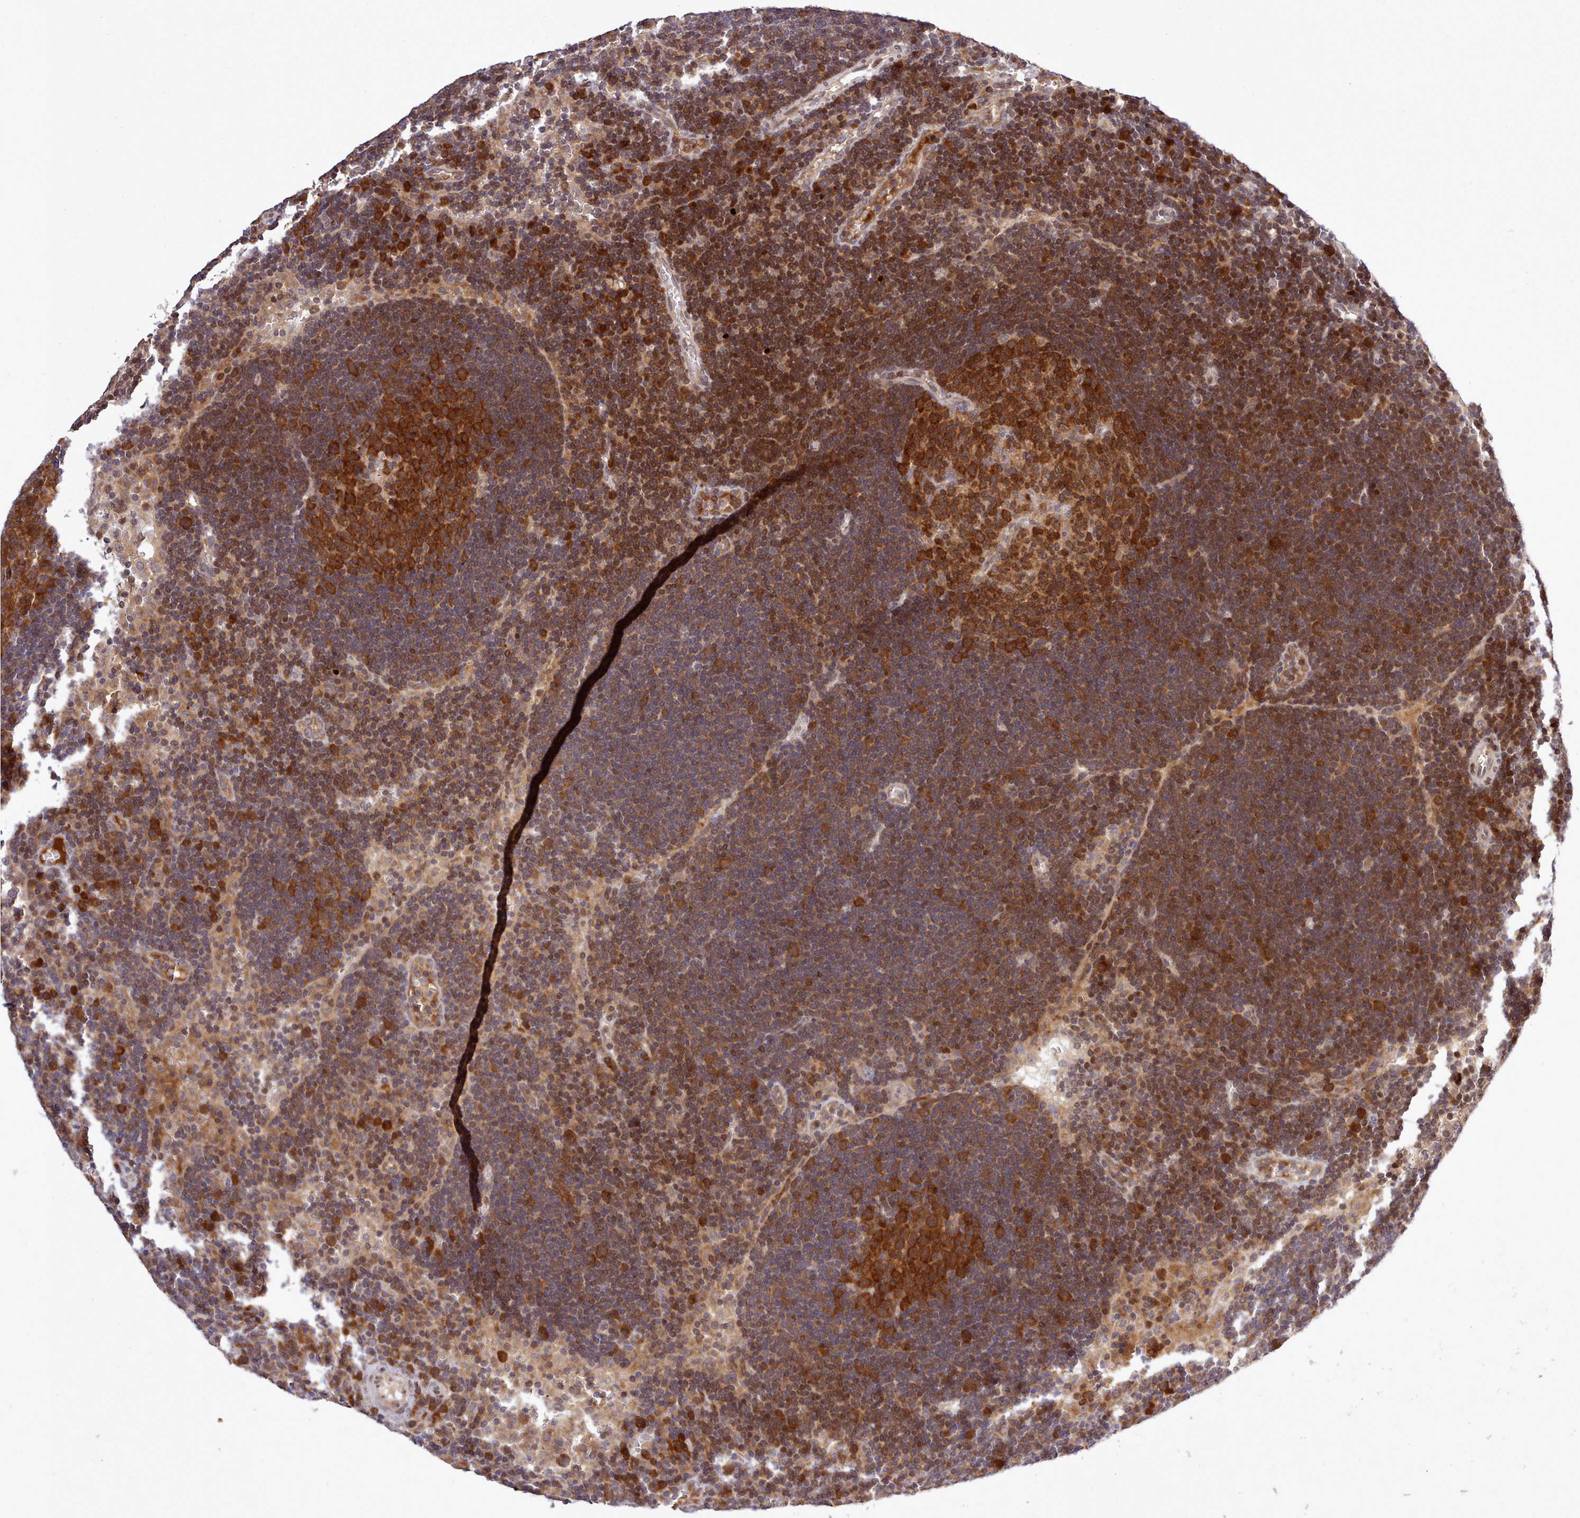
{"staining": {"intensity": "strong", "quantity": ">75%", "location": "cytoplasmic/membranous"}, "tissue": "lymph node", "cell_type": "Germinal center cells", "image_type": "normal", "snomed": [{"axis": "morphology", "description": "Normal tissue, NOS"}, {"axis": "topography", "description": "Lymph node"}], "caption": "The histopathology image shows staining of benign lymph node, revealing strong cytoplasmic/membranous protein staining (brown color) within germinal center cells. The protein is stained brown, and the nuclei are stained in blue (DAB IHC with brightfield microscopy, high magnification).", "gene": "UBE2G1", "patient": {"sex": "male", "age": 62}}